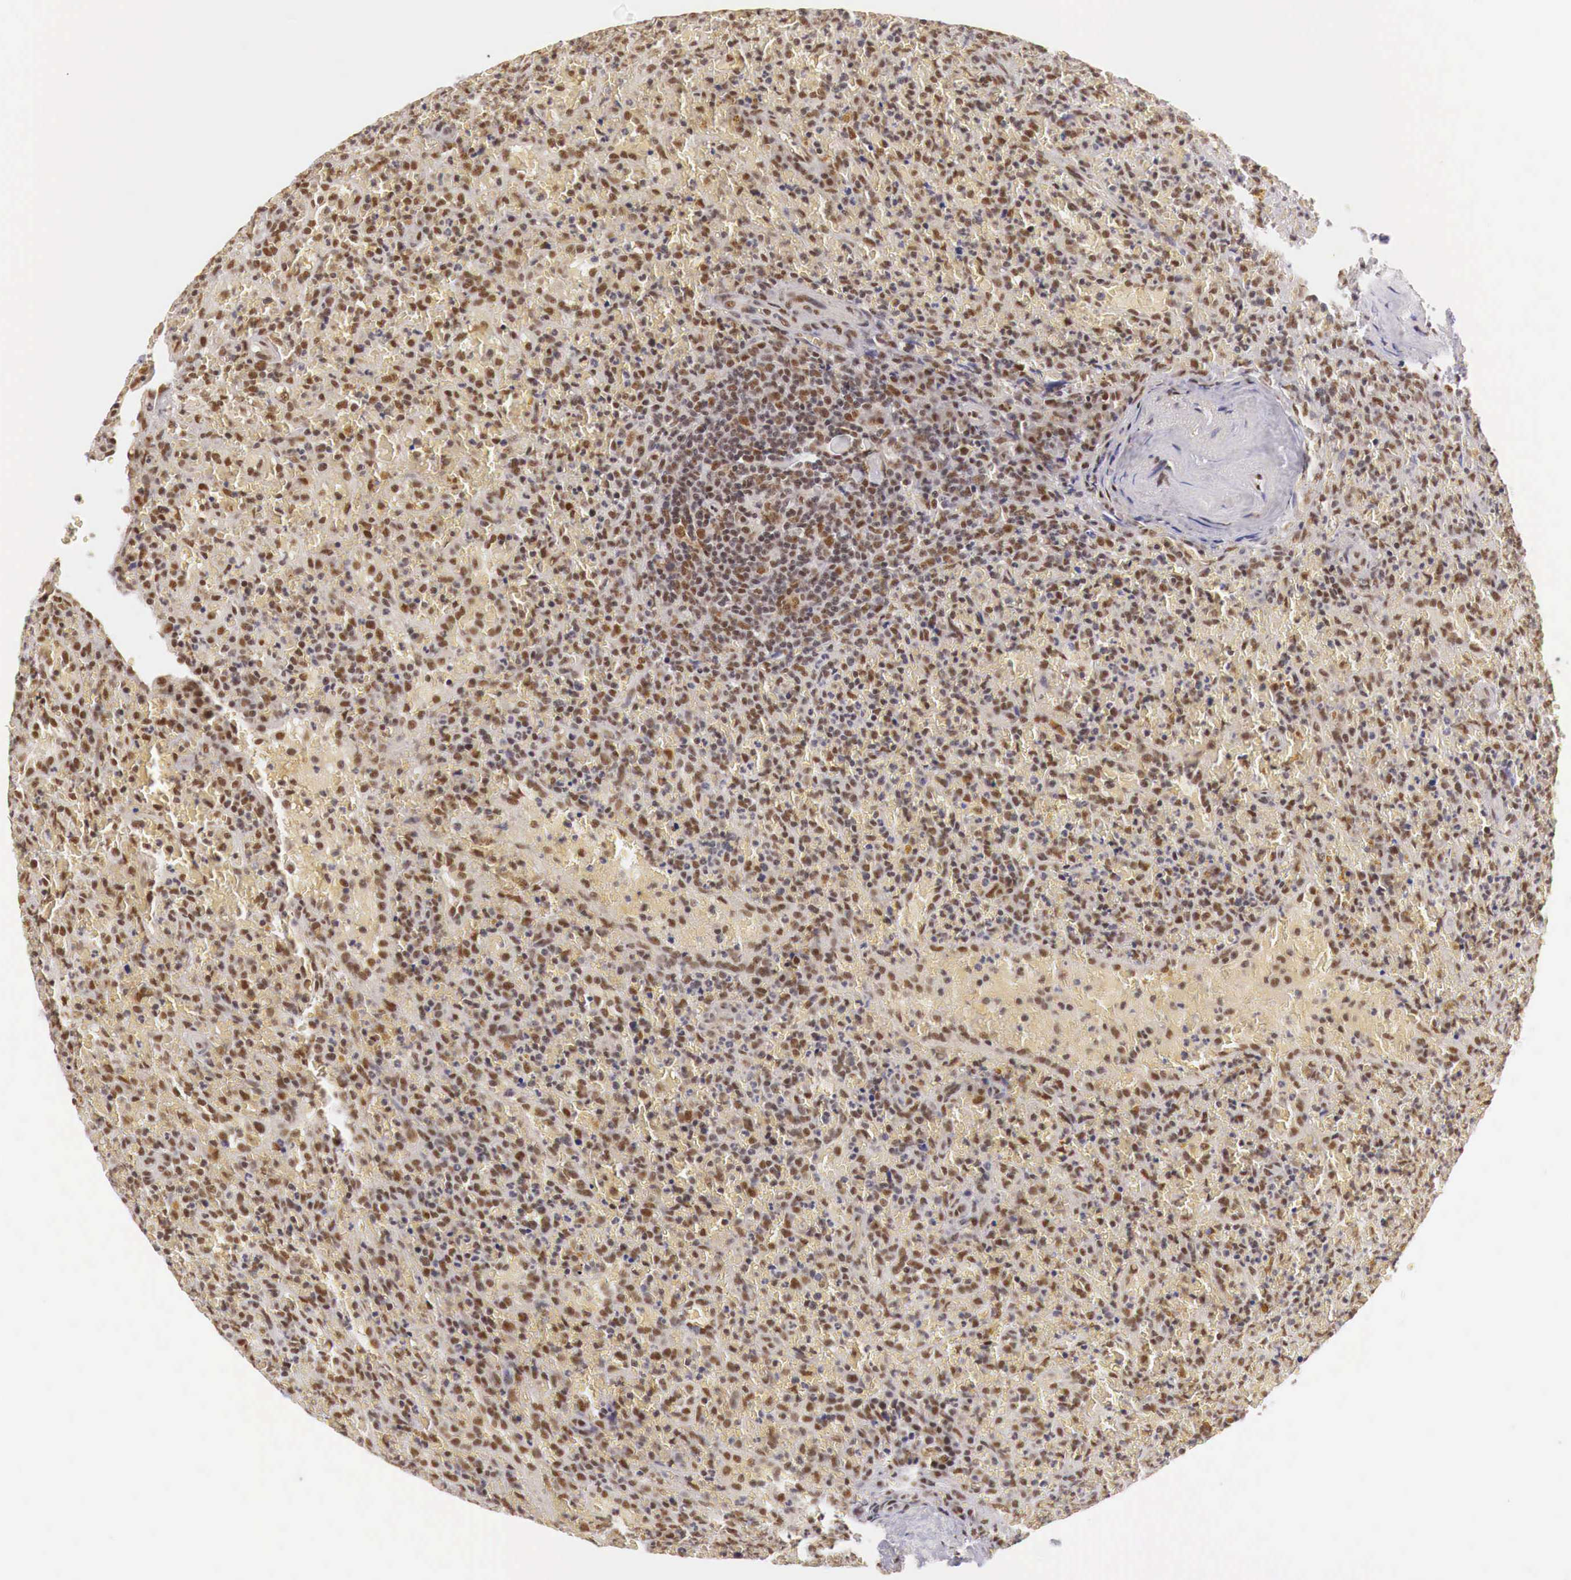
{"staining": {"intensity": "moderate", "quantity": ">75%", "location": "cytoplasmic/membranous,nuclear"}, "tissue": "lymphoma", "cell_type": "Tumor cells", "image_type": "cancer", "snomed": [{"axis": "morphology", "description": "Malignant lymphoma, non-Hodgkin's type, High grade"}, {"axis": "topography", "description": "Spleen"}, {"axis": "topography", "description": "Lymph node"}], "caption": "Immunohistochemical staining of malignant lymphoma, non-Hodgkin's type (high-grade) shows moderate cytoplasmic/membranous and nuclear protein expression in approximately >75% of tumor cells.", "gene": "GPKOW", "patient": {"sex": "female", "age": 70}}